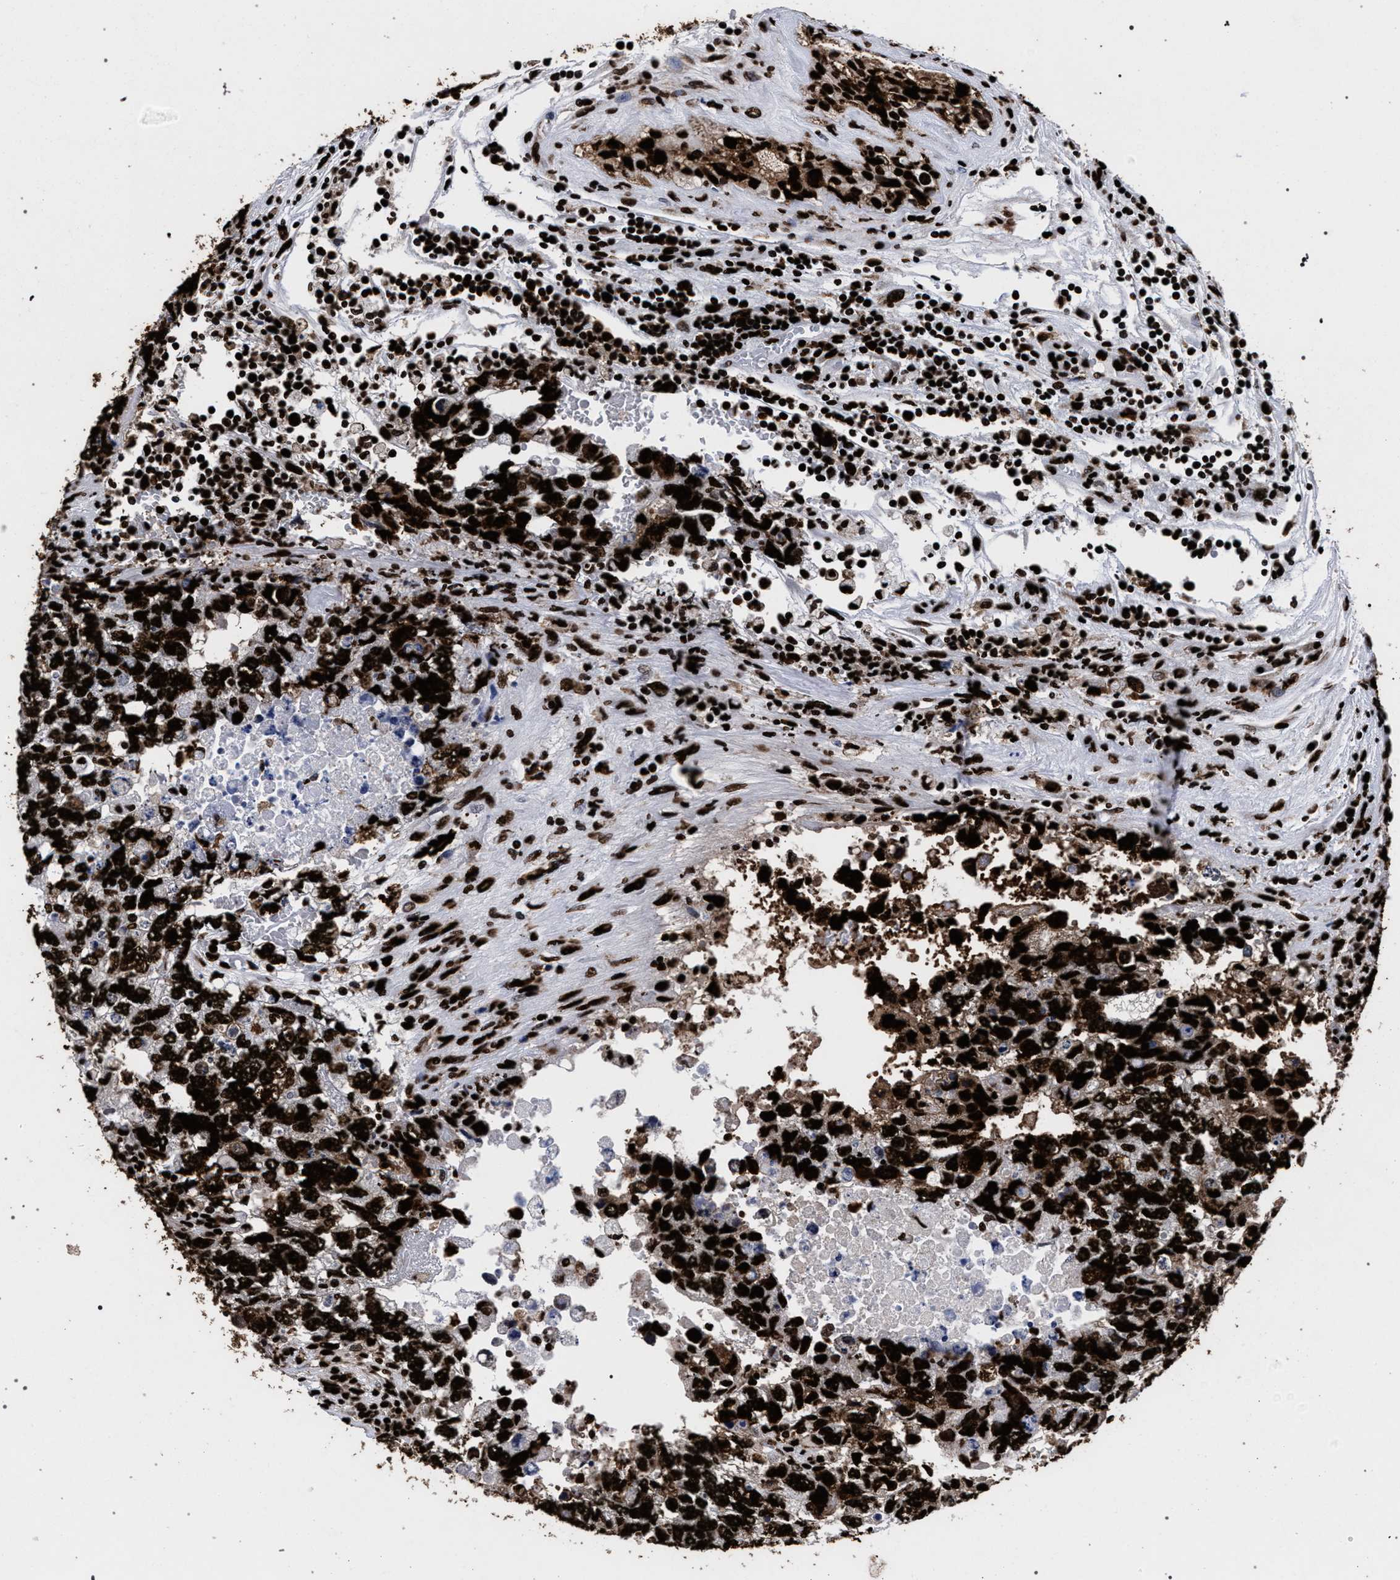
{"staining": {"intensity": "strong", "quantity": ">75%", "location": "nuclear"}, "tissue": "testis cancer", "cell_type": "Tumor cells", "image_type": "cancer", "snomed": [{"axis": "morphology", "description": "Carcinoma, Embryonal, NOS"}, {"axis": "topography", "description": "Testis"}], "caption": "Immunohistochemical staining of human testis cancer demonstrates high levels of strong nuclear positivity in approximately >75% of tumor cells.", "gene": "HNRNPA1", "patient": {"sex": "male", "age": 36}}